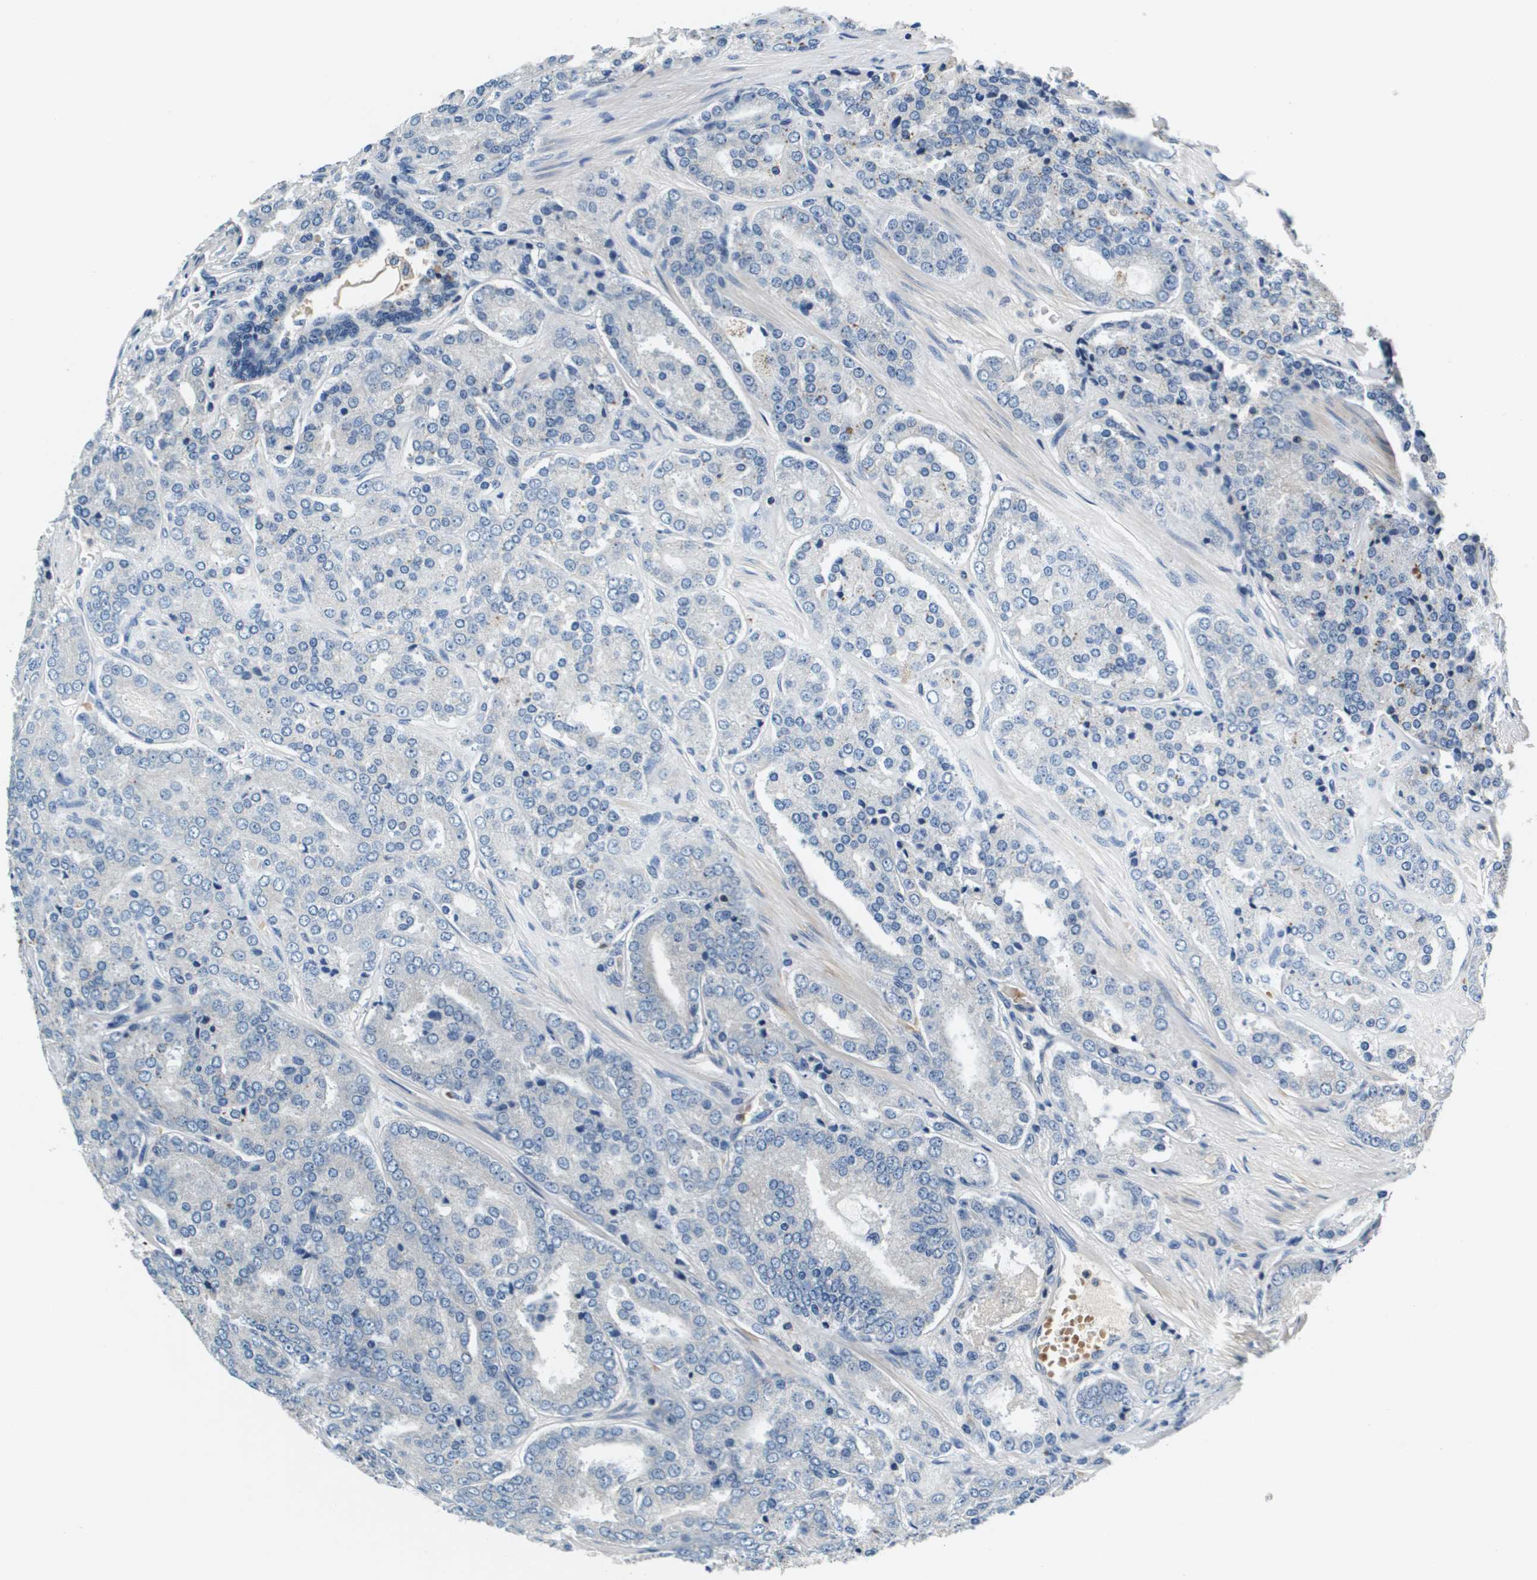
{"staining": {"intensity": "negative", "quantity": "none", "location": "none"}, "tissue": "prostate cancer", "cell_type": "Tumor cells", "image_type": "cancer", "snomed": [{"axis": "morphology", "description": "Adenocarcinoma, High grade"}, {"axis": "topography", "description": "Prostate"}], "caption": "Adenocarcinoma (high-grade) (prostate) was stained to show a protein in brown. There is no significant staining in tumor cells. (Immunohistochemistry (ihc), brightfield microscopy, high magnification).", "gene": "KCNQ5", "patient": {"sex": "male", "age": 65}}